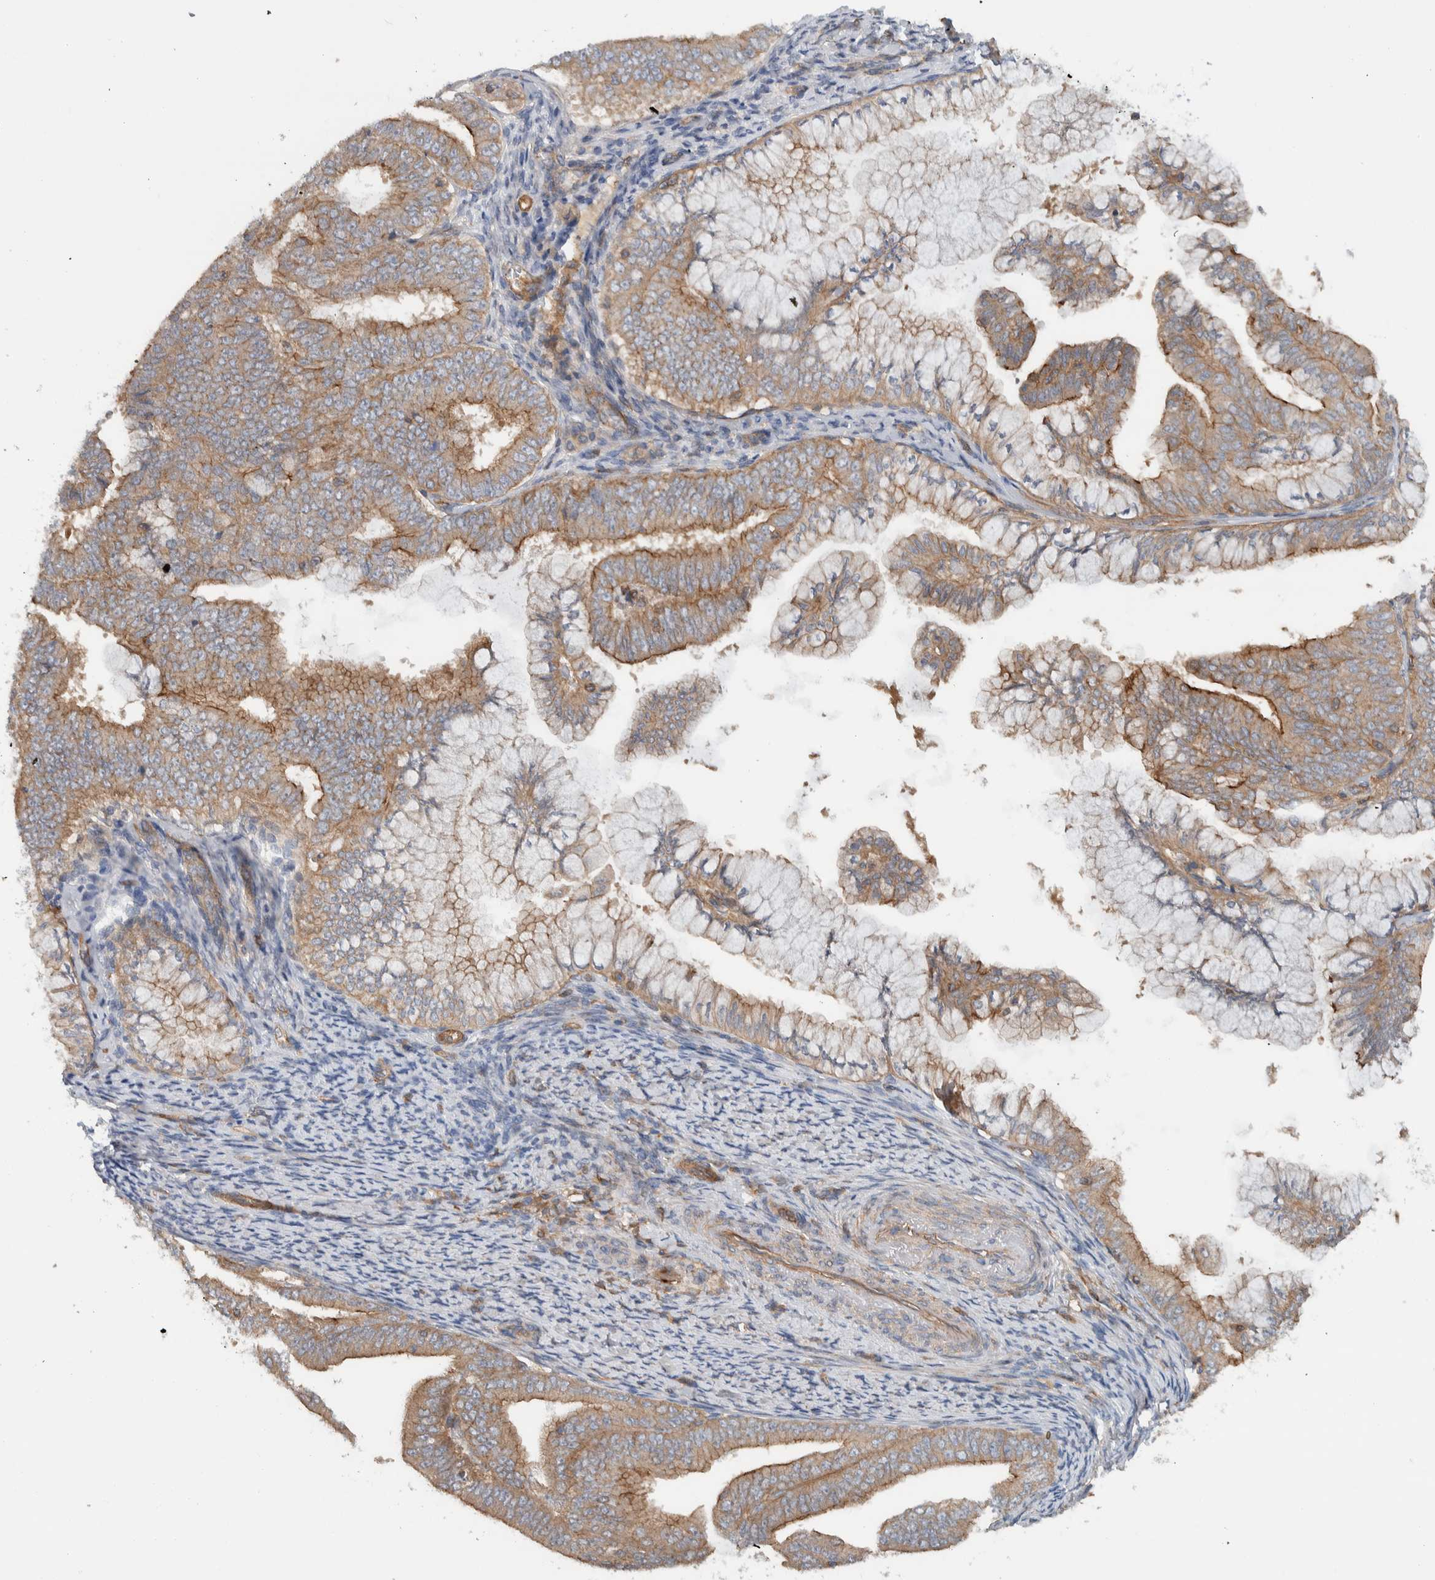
{"staining": {"intensity": "moderate", "quantity": ">75%", "location": "cytoplasmic/membranous"}, "tissue": "endometrial cancer", "cell_type": "Tumor cells", "image_type": "cancer", "snomed": [{"axis": "morphology", "description": "Adenocarcinoma, NOS"}, {"axis": "topography", "description": "Endometrium"}], "caption": "Immunohistochemical staining of endometrial cancer reveals medium levels of moderate cytoplasmic/membranous protein expression in about >75% of tumor cells.", "gene": "MPRIP", "patient": {"sex": "female", "age": 63}}